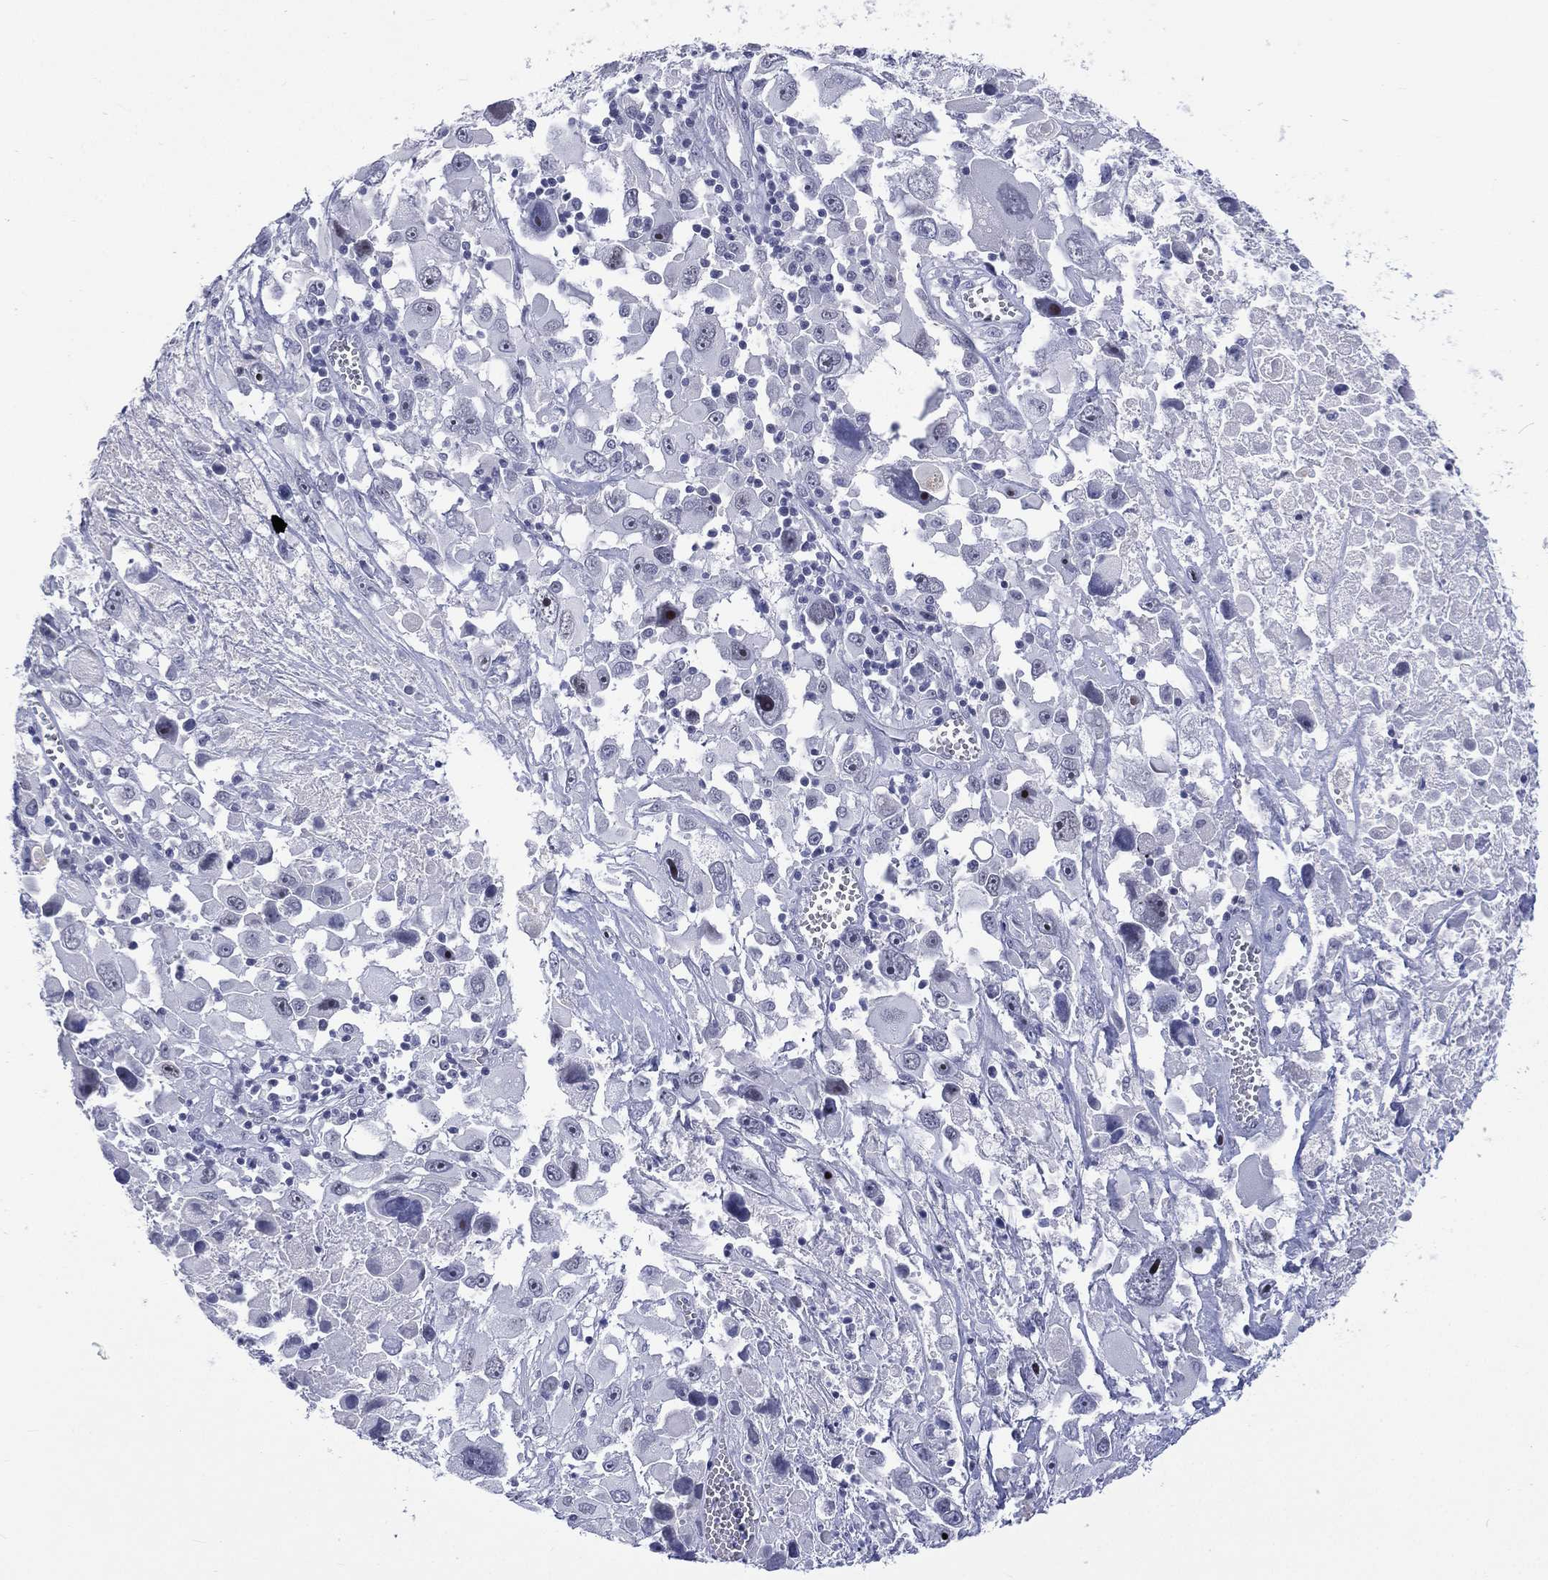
{"staining": {"intensity": "negative", "quantity": "none", "location": "none"}, "tissue": "melanoma", "cell_type": "Tumor cells", "image_type": "cancer", "snomed": [{"axis": "morphology", "description": "Malignant melanoma, Metastatic site"}, {"axis": "topography", "description": "Soft tissue"}], "caption": "This is an IHC image of malignant melanoma (metastatic site). There is no expression in tumor cells.", "gene": "SSX1", "patient": {"sex": "male", "age": 50}}